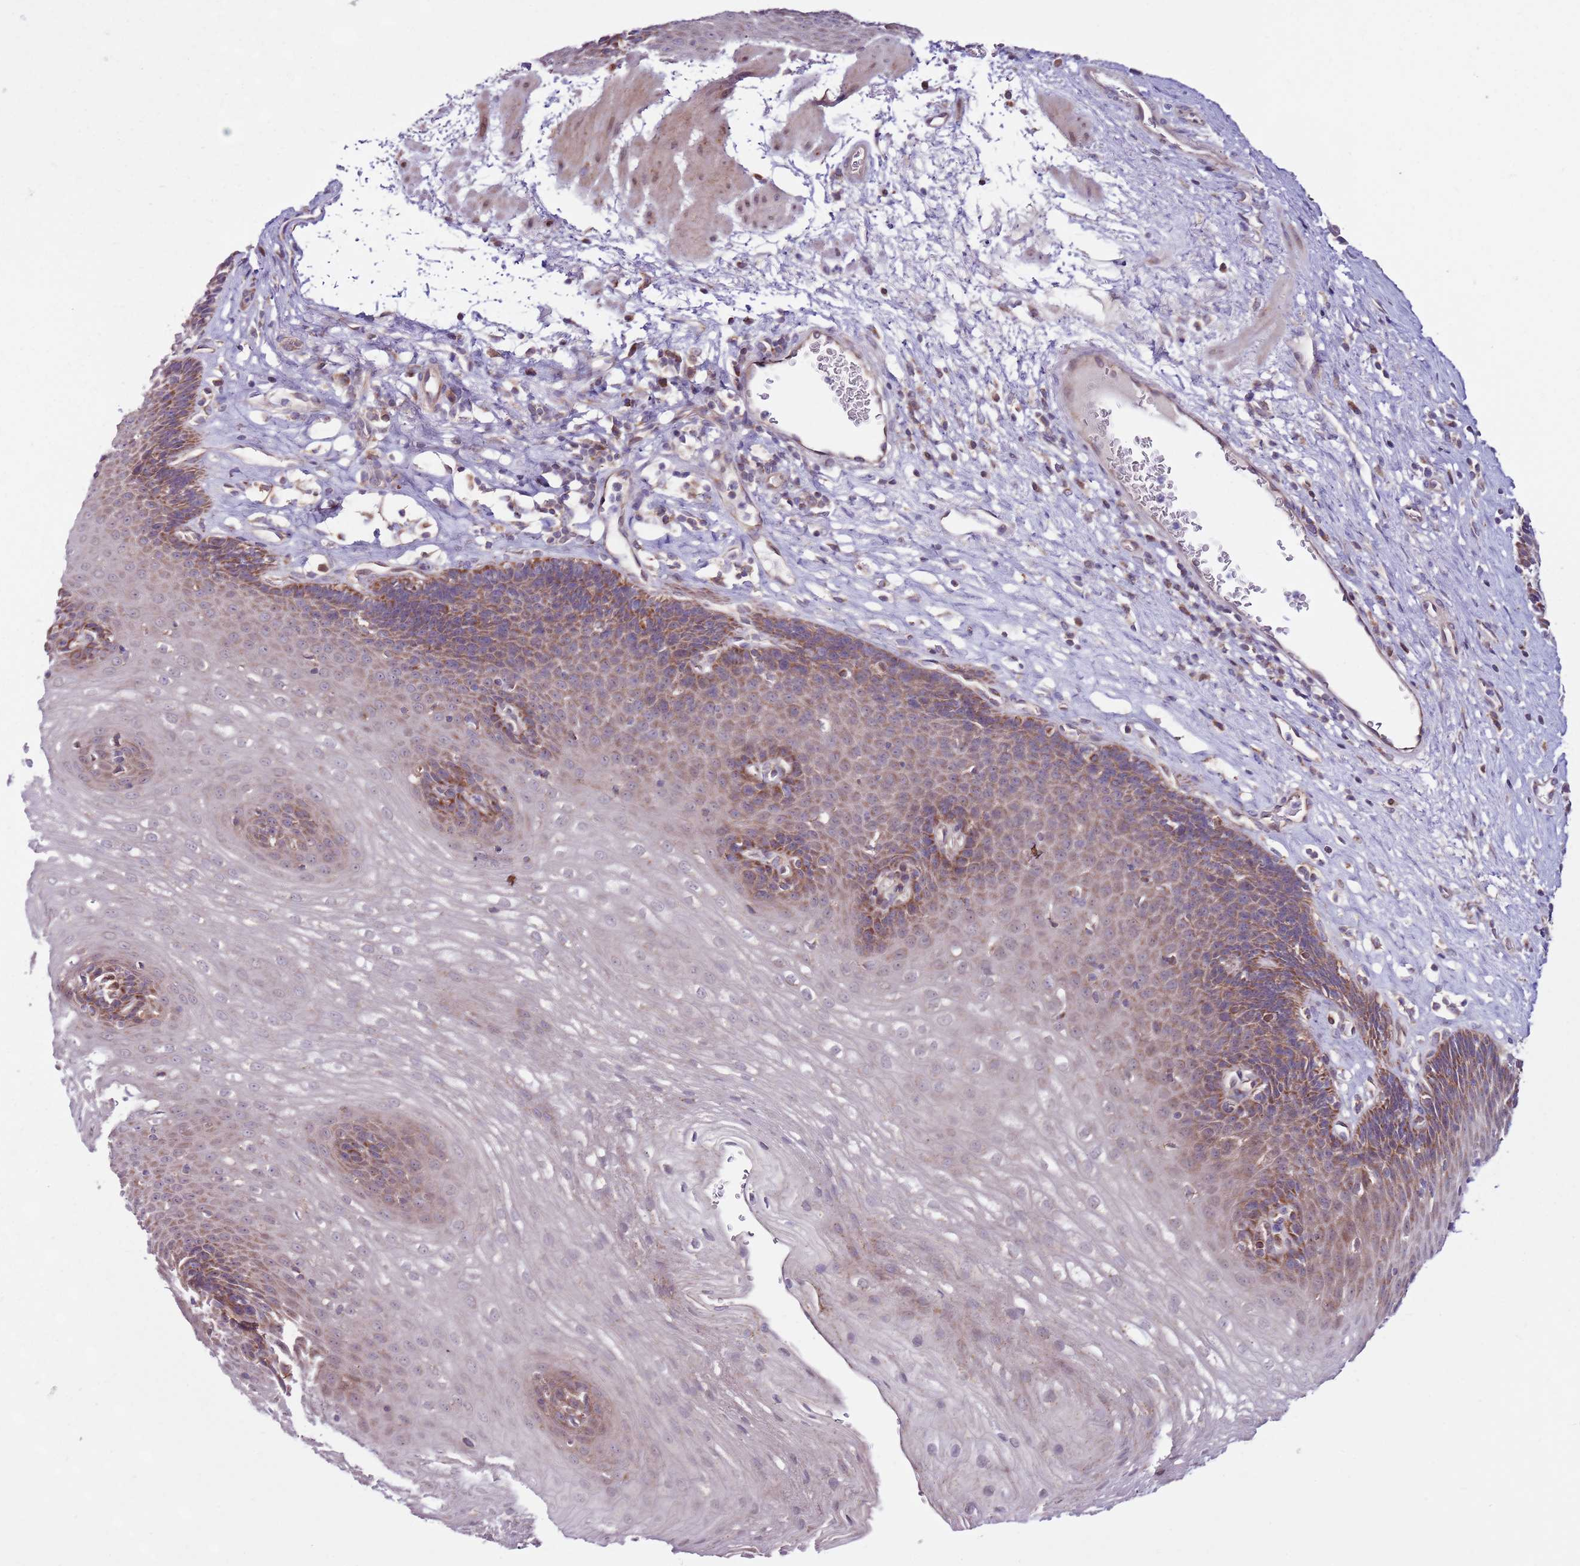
{"staining": {"intensity": "moderate", "quantity": "<25%", "location": "cytoplasmic/membranous"}, "tissue": "esophagus", "cell_type": "Squamous epithelial cells", "image_type": "normal", "snomed": [{"axis": "morphology", "description": "Normal tissue, NOS"}, {"axis": "topography", "description": "Esophagus"}], "caption": "The image exhibits a brown stain indicating the presence of a protein in the cytoplasmic/membranous of squamous epithelial cells in esophagus.", "gene": "SMG1", "patient": {"sex": "female", "age": 66}}